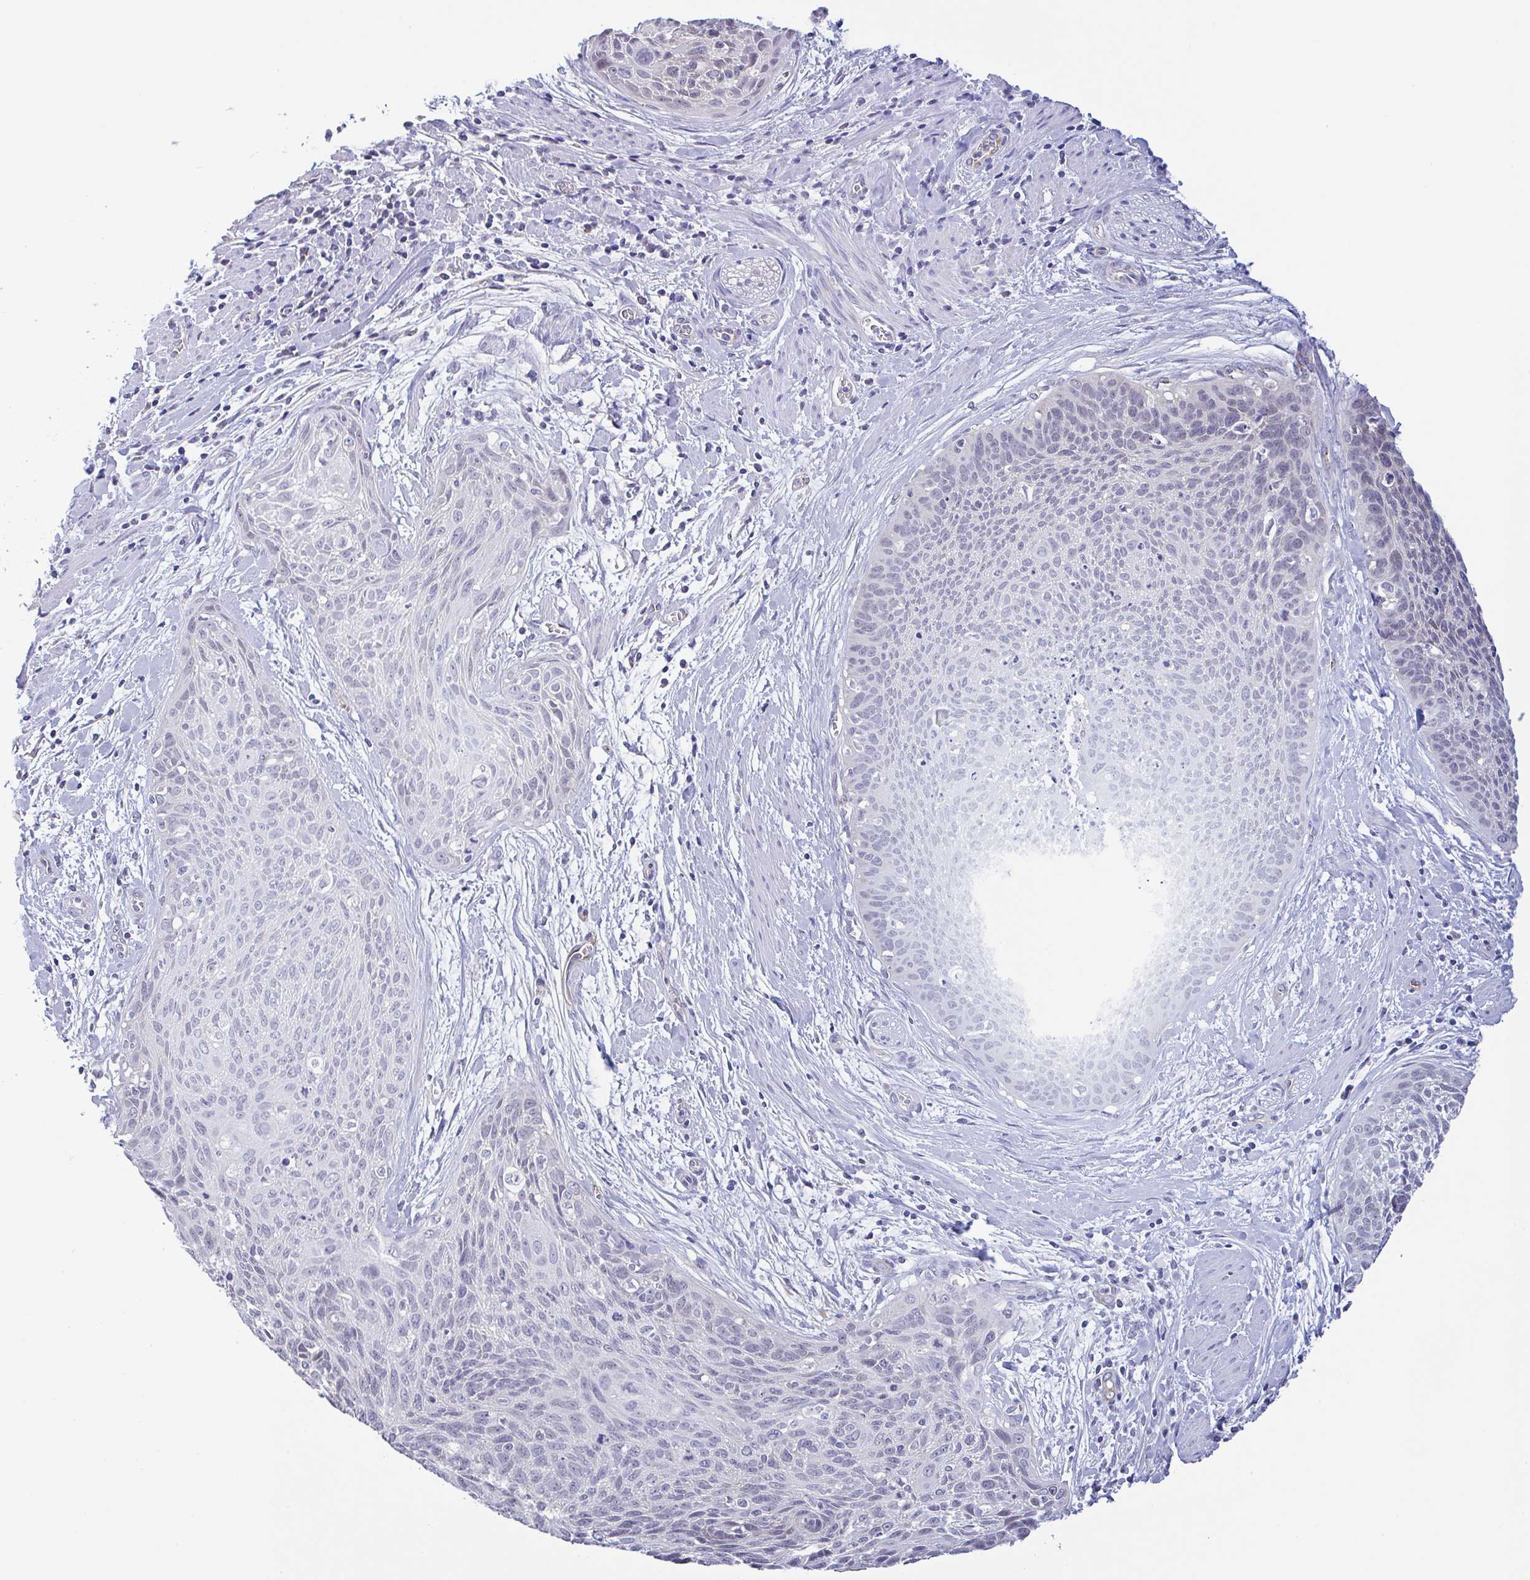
{"staining": {"intensity": "negative", "quantity": "none", "location": "none"}, "tissue": "cervical cancer", "cell_type": "Tumor cells", "image_type": "cancer", "snomed": [{"axis": "morphology", "description": "Squamous cell carcinoma, NOS"}, {"axis": "topography", "description": "Cervix"}], "caption": "Tumor cells are negative for brown protein staining in squamous cell carcinoma (cervical).", "gene": "PLCD4", "patient": {"sex": "female", "age": 55}}